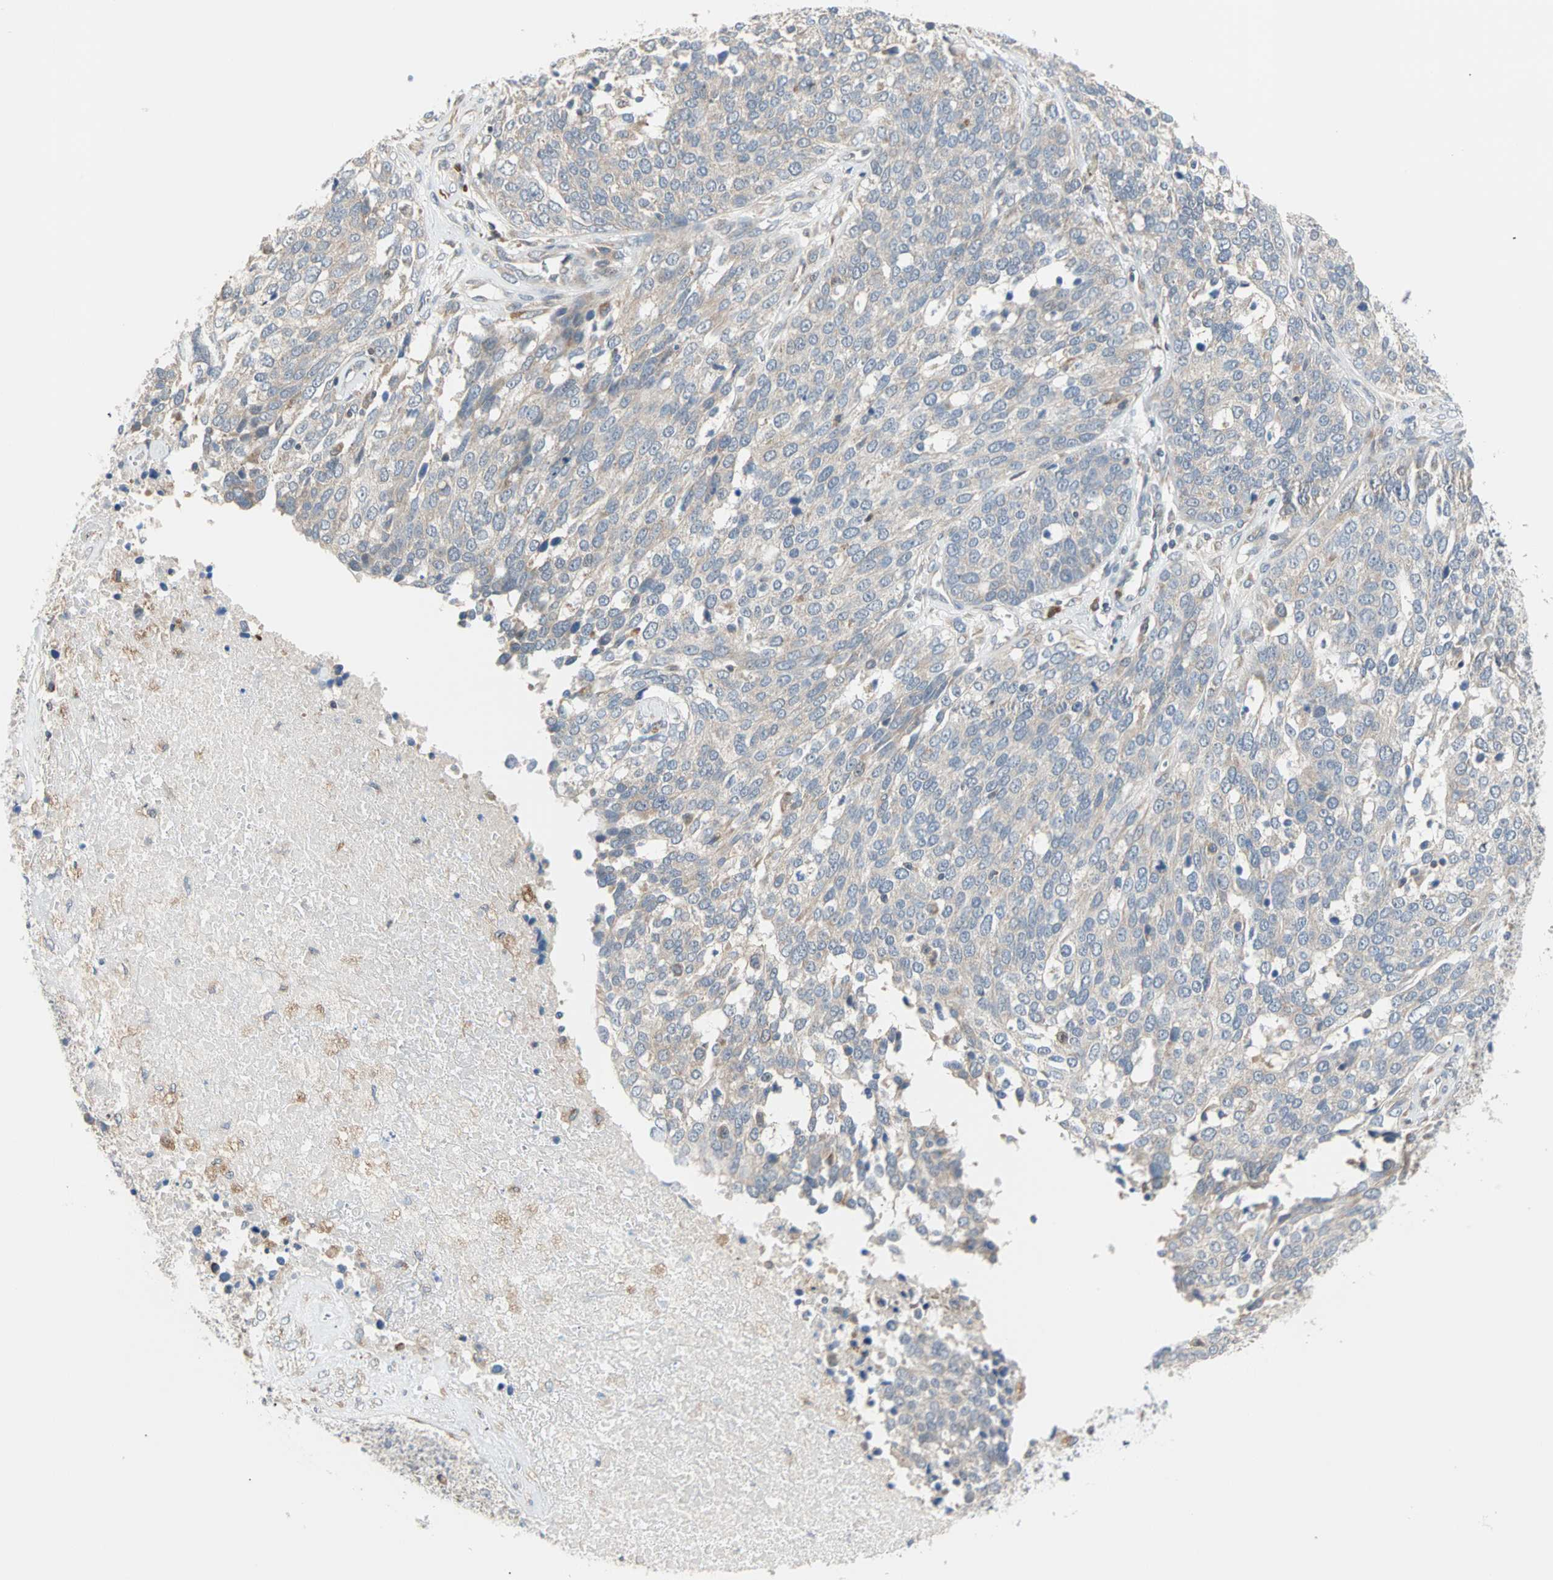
{"staining": {"intensity": "weak", "quantity": "25%-75%", "location": "cytoplasmic/membranous"}, "tissue": "ovarian cancer", "cell_type": "Tumor cells", "image_type": "cancer", "snomed": [{"axis": "morphology", "description": "Cystadenocarcinoma, serous, NOS"}, {"axis": "topography", "description": "Ovary"}], "caption": "IHC photomicrograph of neoplastic tissue: human ovarian cancer (serous cystadenocarcinoma) stained using immunohistochemistry (IHC) exhibits low levels of weak protein expression localized specifically in the cytoplasmic/membranous of tumor cells, appearing as a cytoplasmic/membranous brown color.", "gene": "SAR1A", "patient": {"sex": "female", "age": 44}}